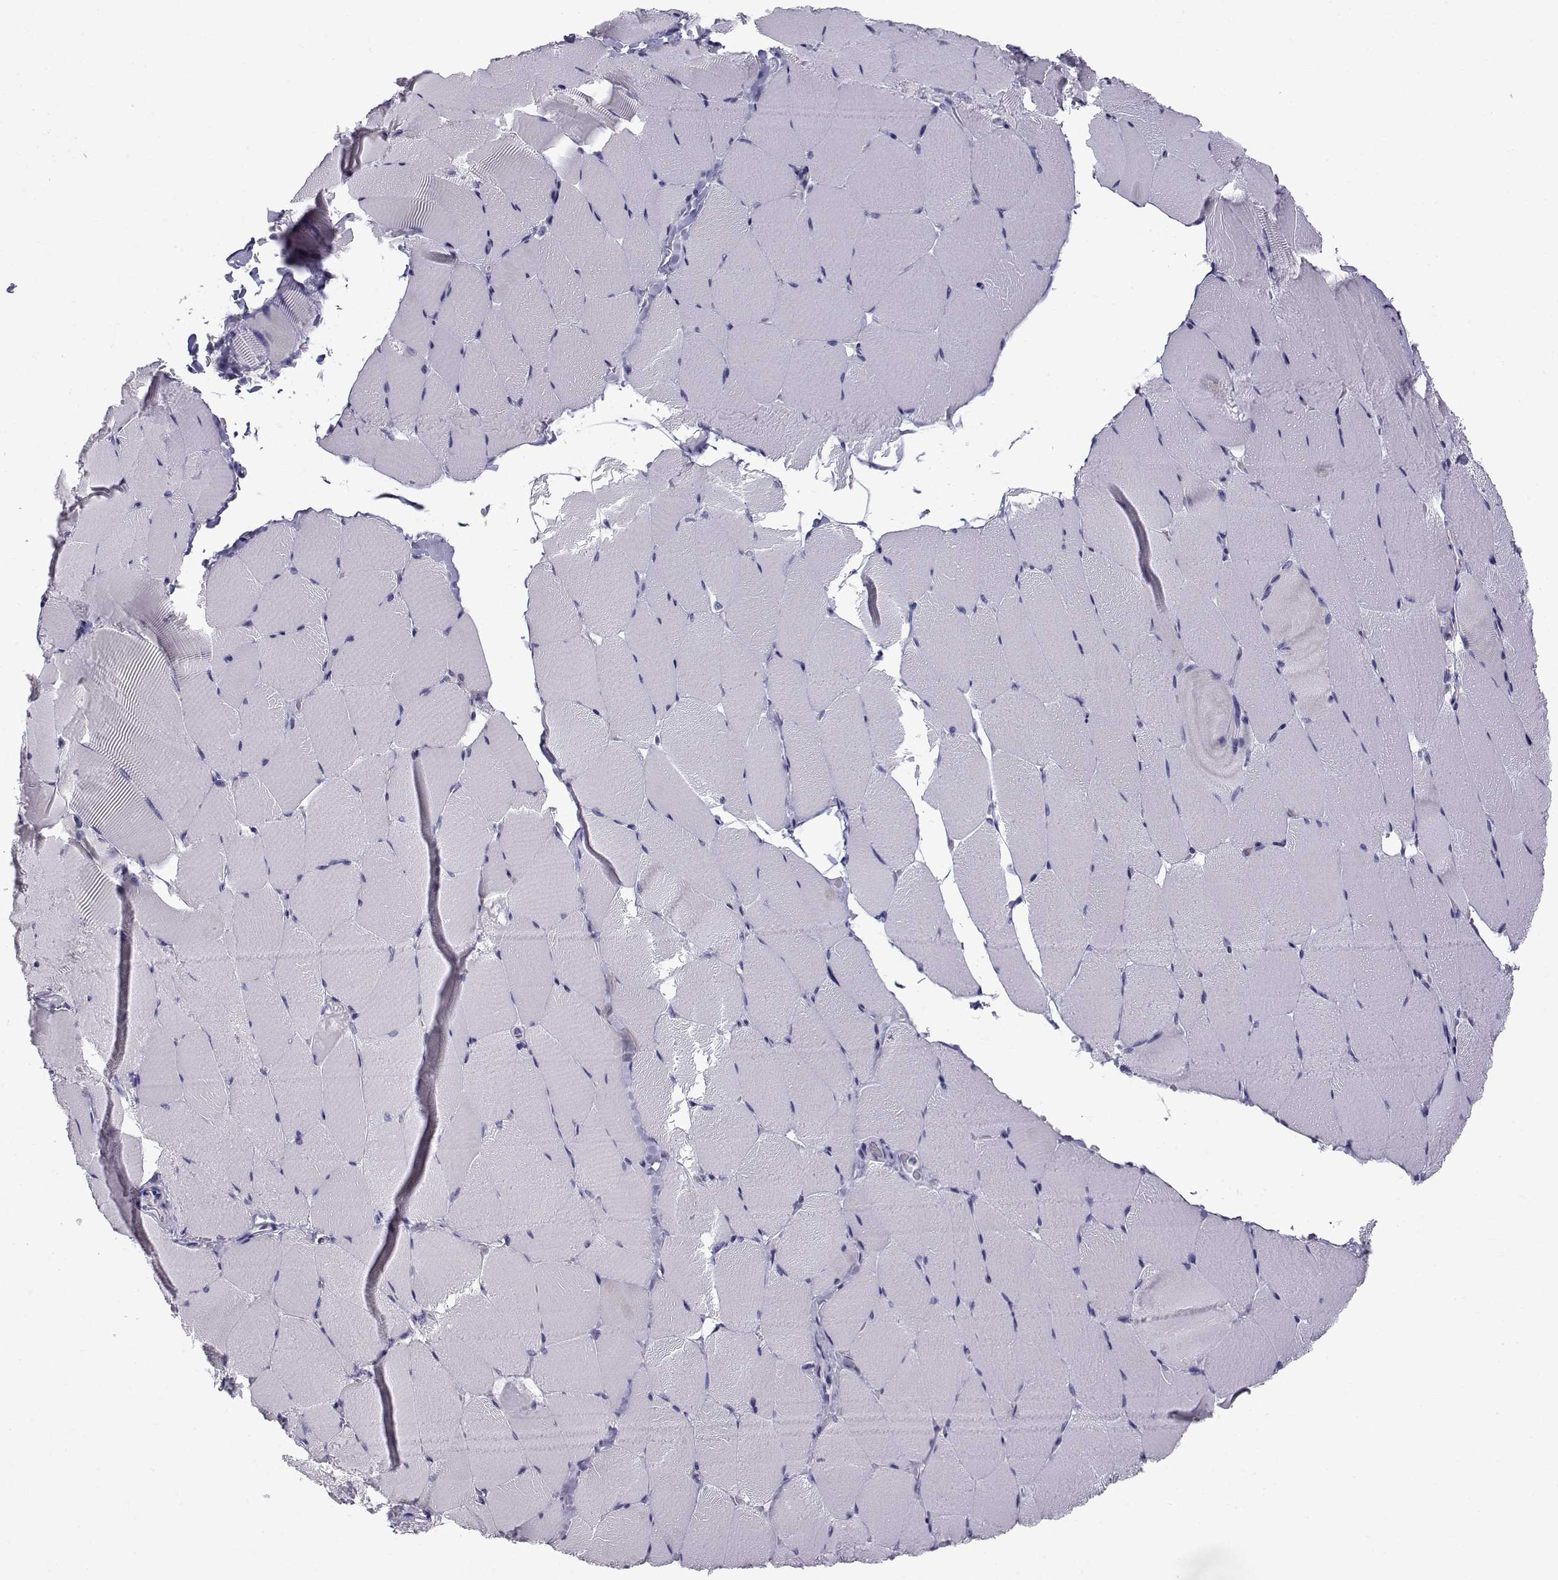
{"staining": {"intensity": "negative", "quantity": "none", "location": "none"}, "tissue": "skeletal muscle", "cell_type": "Myocytes", "image_type": "normal", "snomed": [{"axis": "morphology", "description": "Normal tissue, NOS"}, {"axis": "topography", "description": "Skeletal muscle"}], "caption": "Human skeletal muscle stained for a protein using IHC shows no staining in myocytes.", "gene": "RNASE12", "patient": {"sex": "female", "age": 37}}